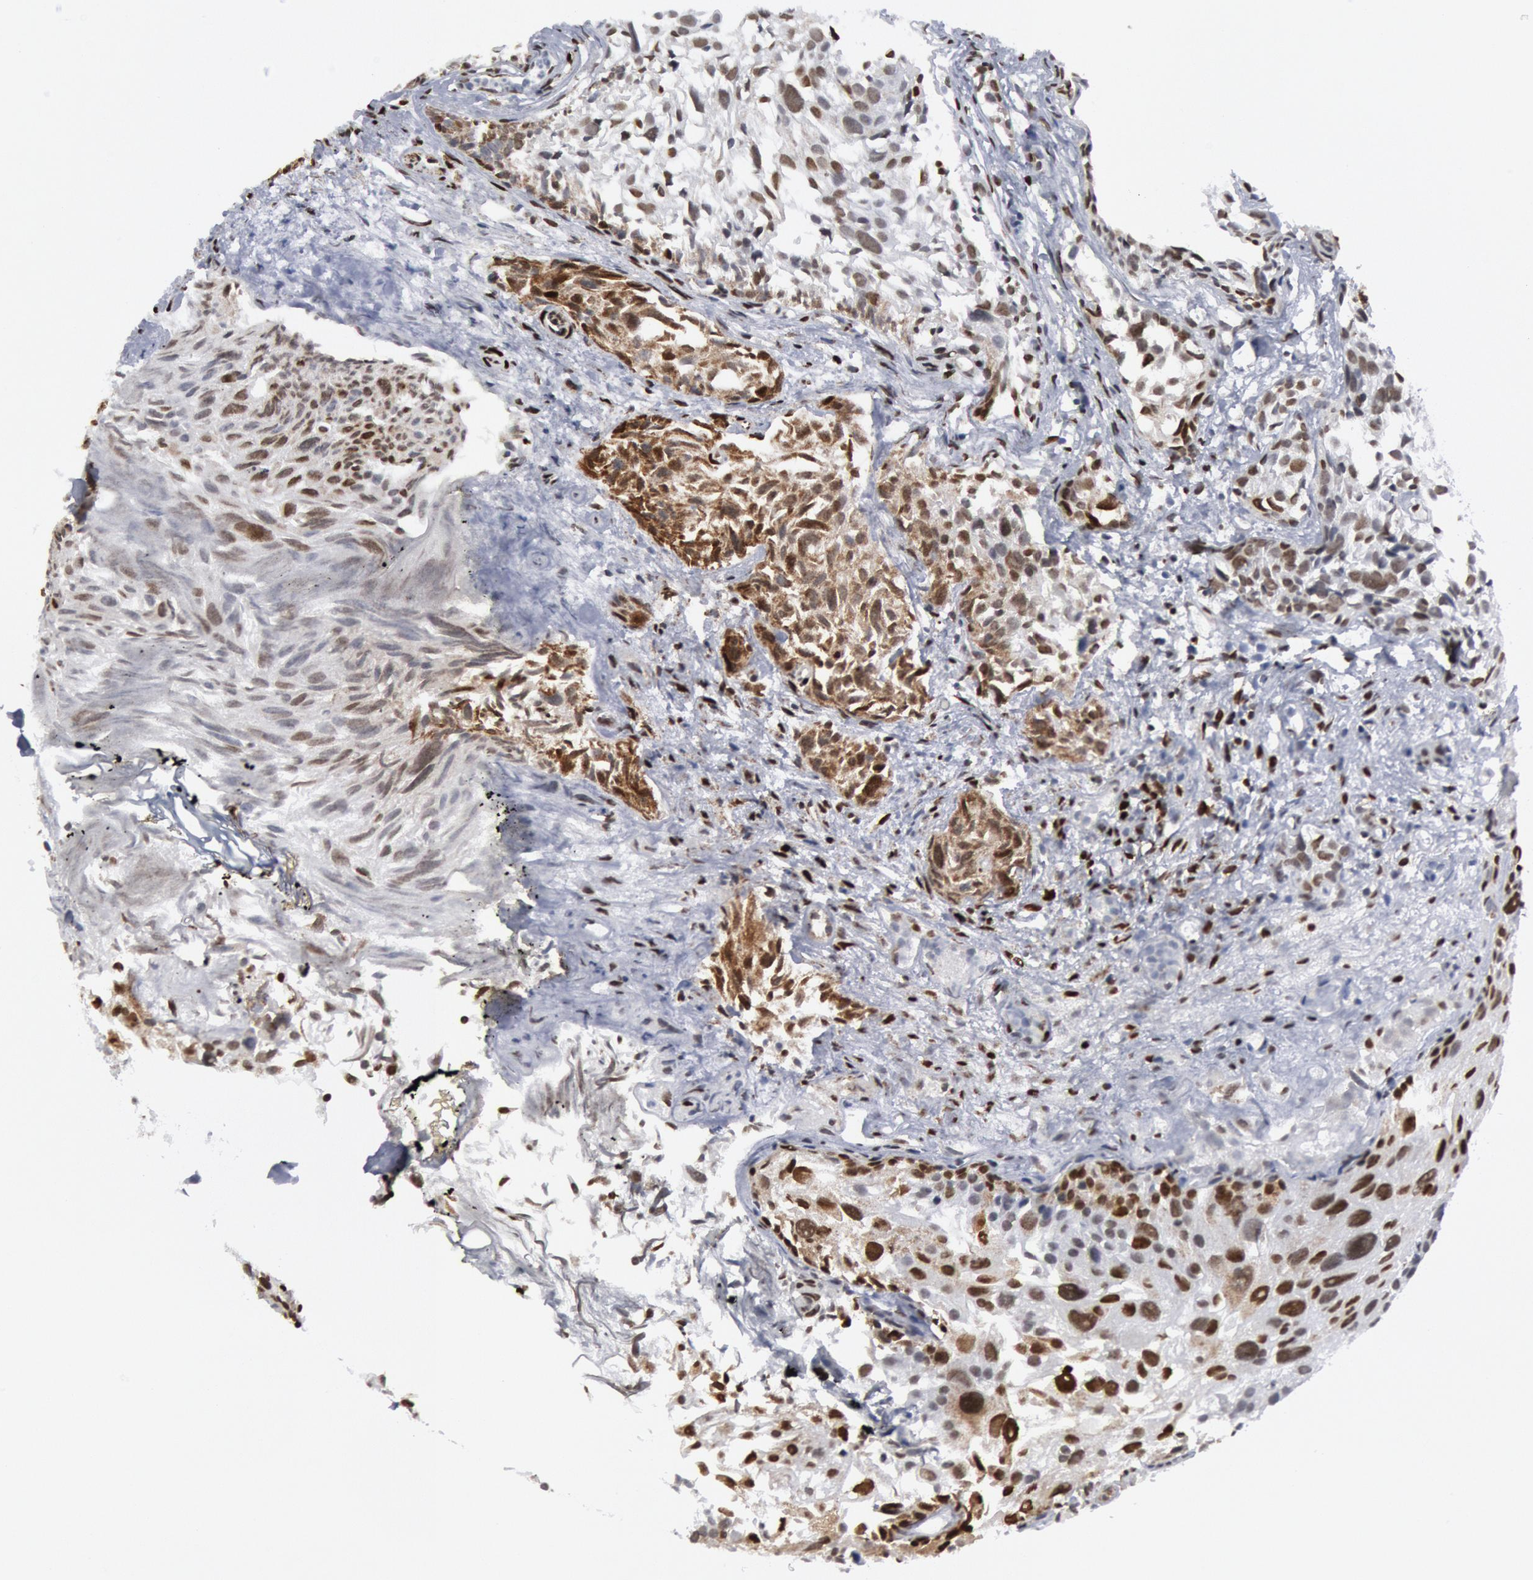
{"staining": {"intensity": "moderate", "quantity": ">75%", "location": "nuclear"}, "tissue": "urothelial cancer", "cell_type": "Tumor cells", "image_type": "cancer", "snomed": [{"axis": "morphology", "description": "Urothelial carcinoma, High grade"}, {"axis": "topography", "description": "Urinary bladder"}], "caption": "Brown immunohistochemical staining in human urothelial cancer reveals moderate nuclear expression in approximately >75% of tumor cells.", "gene": "MECP2", "patient": {"sex": "female", "age": 78}}